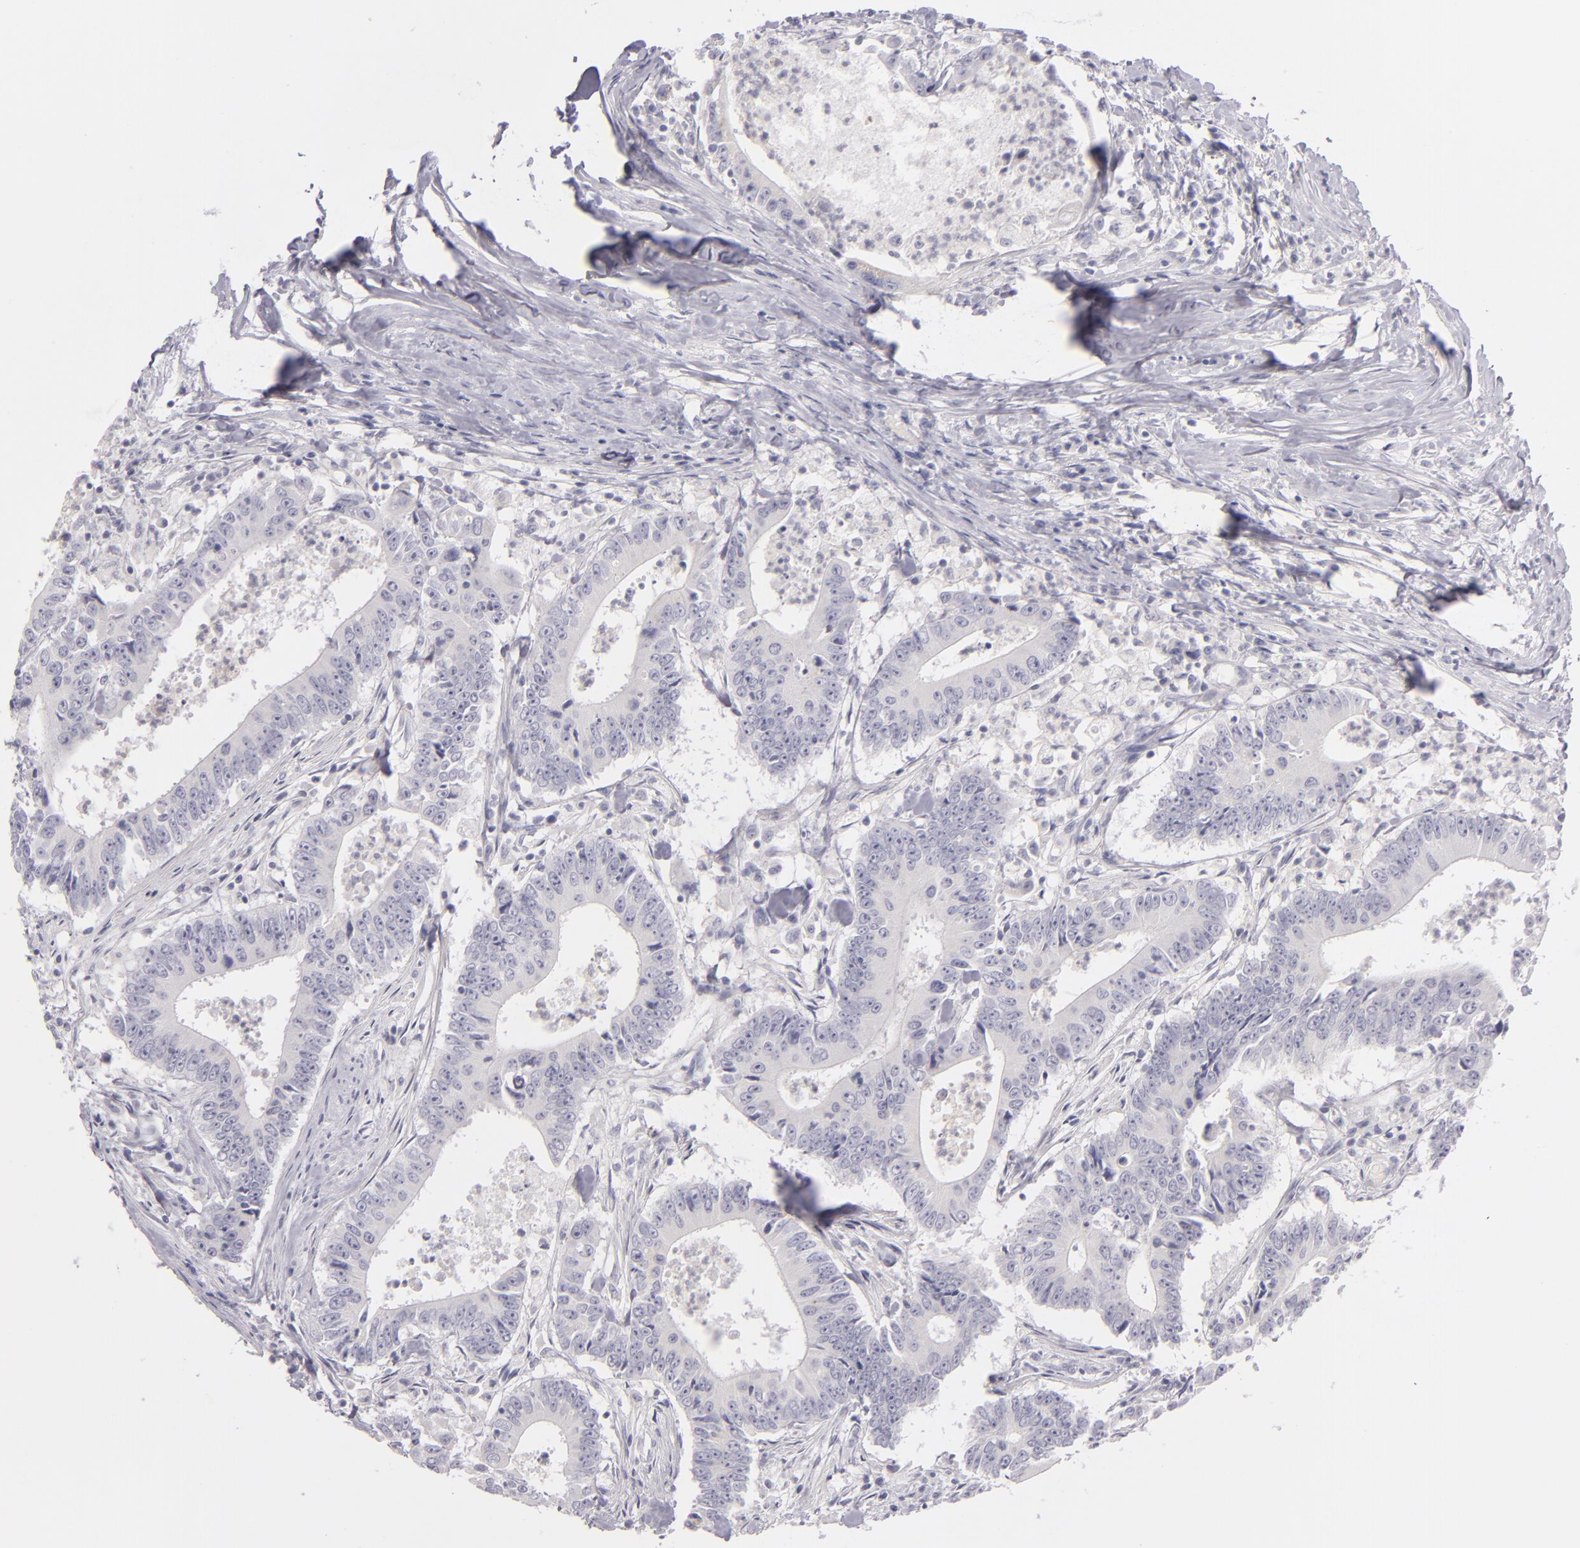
{"staining": {"intensity": "negative", "quantity": "none", "location": "none"}, "tissue": "colorectal cancer", "cell_type": "Tumor cells", "image_type": "cancer", "snomed": [{"axis": "morphology", "description": "Adenocarcinoma, NOS"}, {"axis": "topography", "description": "Colon"}], "caption": "IHC micrograph of neoplastic tissue: colorectal cancer (adenocarcinoma) stained with DAB (3,3'-diaminobenzidine) exhibits no significant protein expression in tumor cells.", "gene": "TNNC1", "patient": {"sex": "male", "age": 55}}